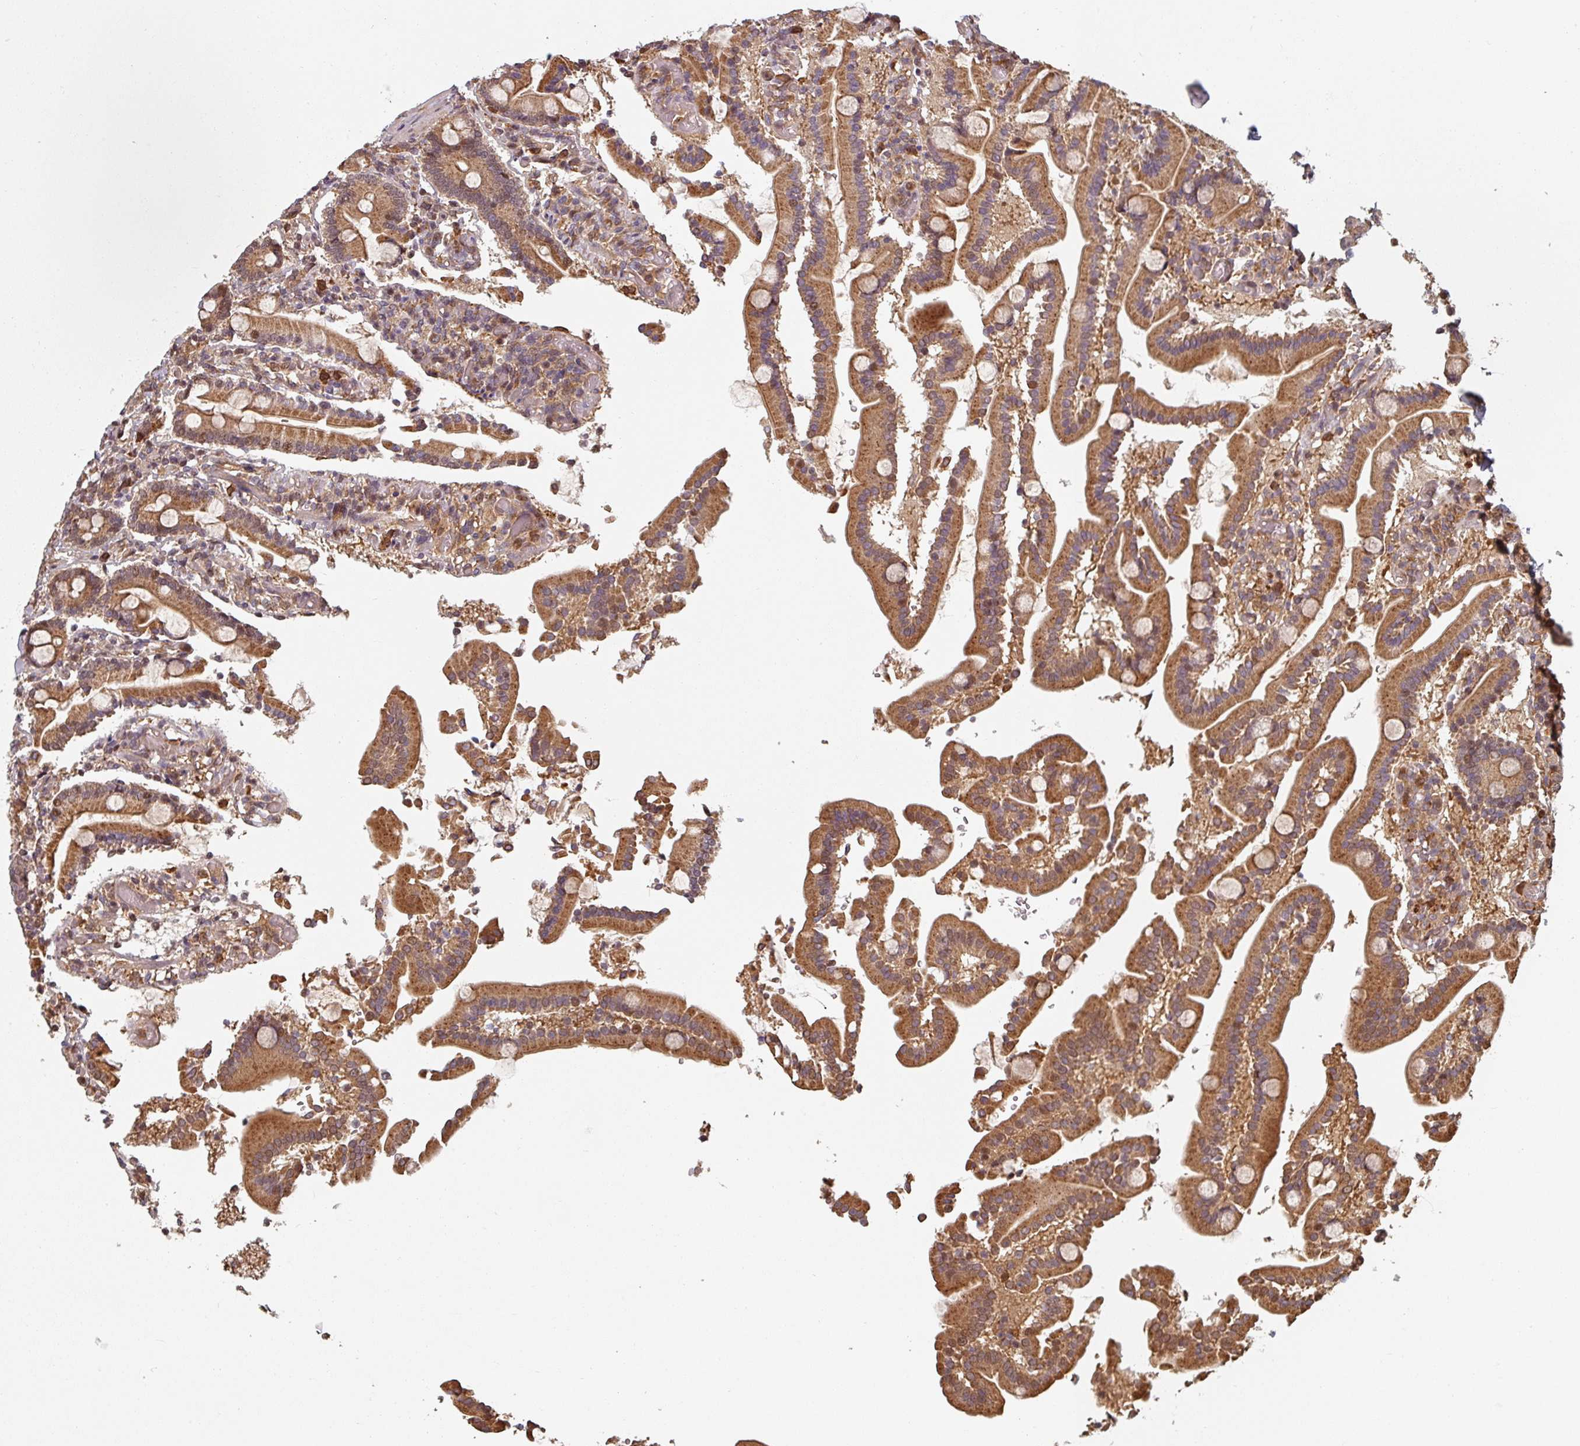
{"staining": {"intensity": "moderate", "quantity": ">75%", "location": "cytoplasmic/membranous,nuclear"}, "tissue": "duodenum", "cell_type": "Glandular cells", "image_type": "normal", "snomed": [{"axis": "morphology", "description": "Normal tissue, NOS"}, {"axis": "topography", "description": "Duodenum"}], "caption": "Human duodenum stained for a protein (brown) shows moderate cytoplasmic/membranous,nuclear positive positivity in approximately >75% of glandular cells.", "gene": "EID1", "patient": {"sex": "male", "age": 55}}